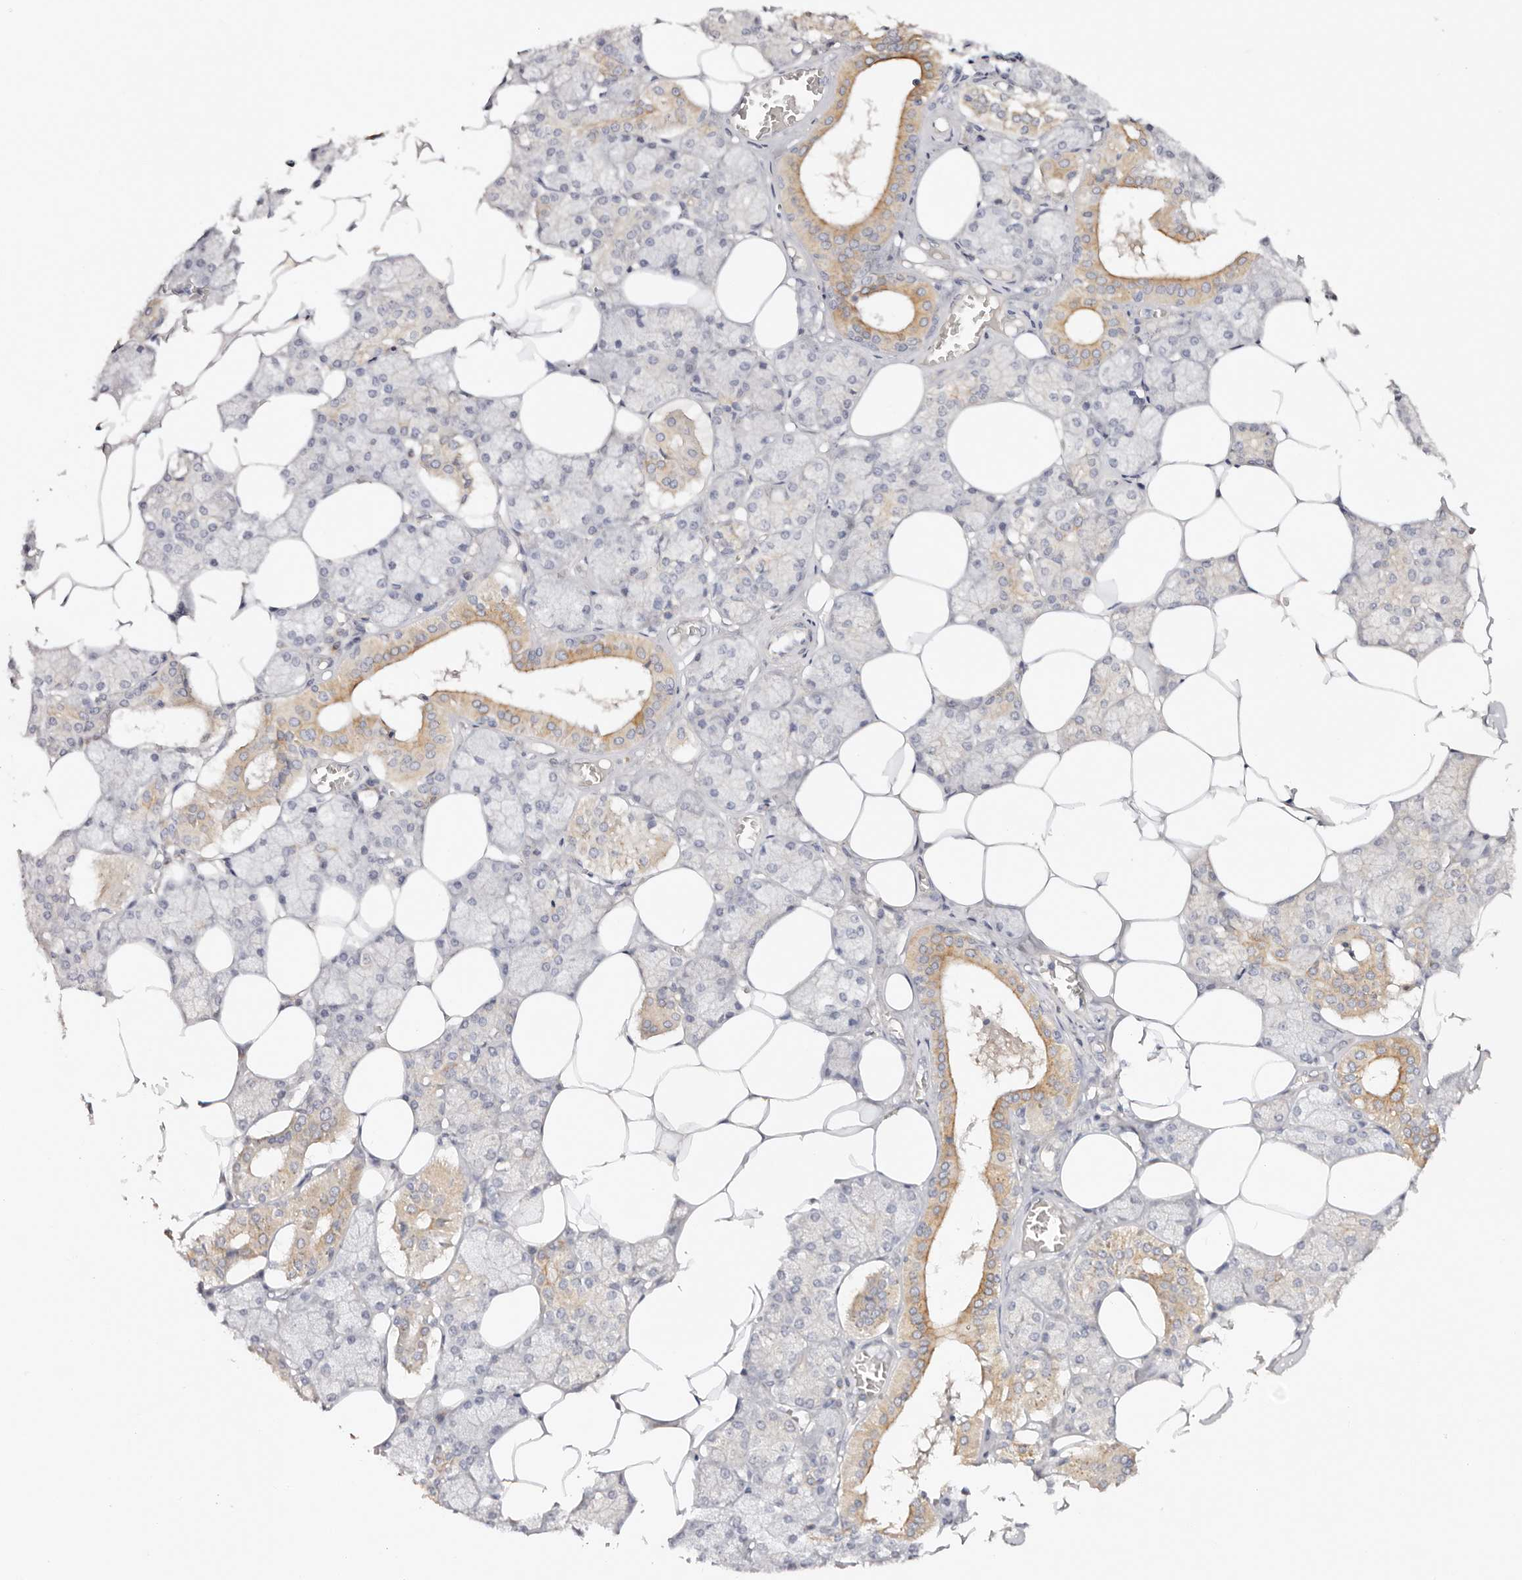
{"staining": {"intensity": "weak", "quantity": "<25%", "location": "cytoplasmic/membranous"}, "tissue": "salivary gland", "cell_type": "Glandular cells", "image_type": "normal", "snomed": [{"axis": "morphology", "description": "Normal tissue, NOS"}, {"axis": "topography", "description": "Salivary gland"}], "caption": "Salivary gland stained for a protein using IHC exhibits no expression glandular cells.", "gene": "DNASE1", "patient": {"sex": "male", "age": 62}}